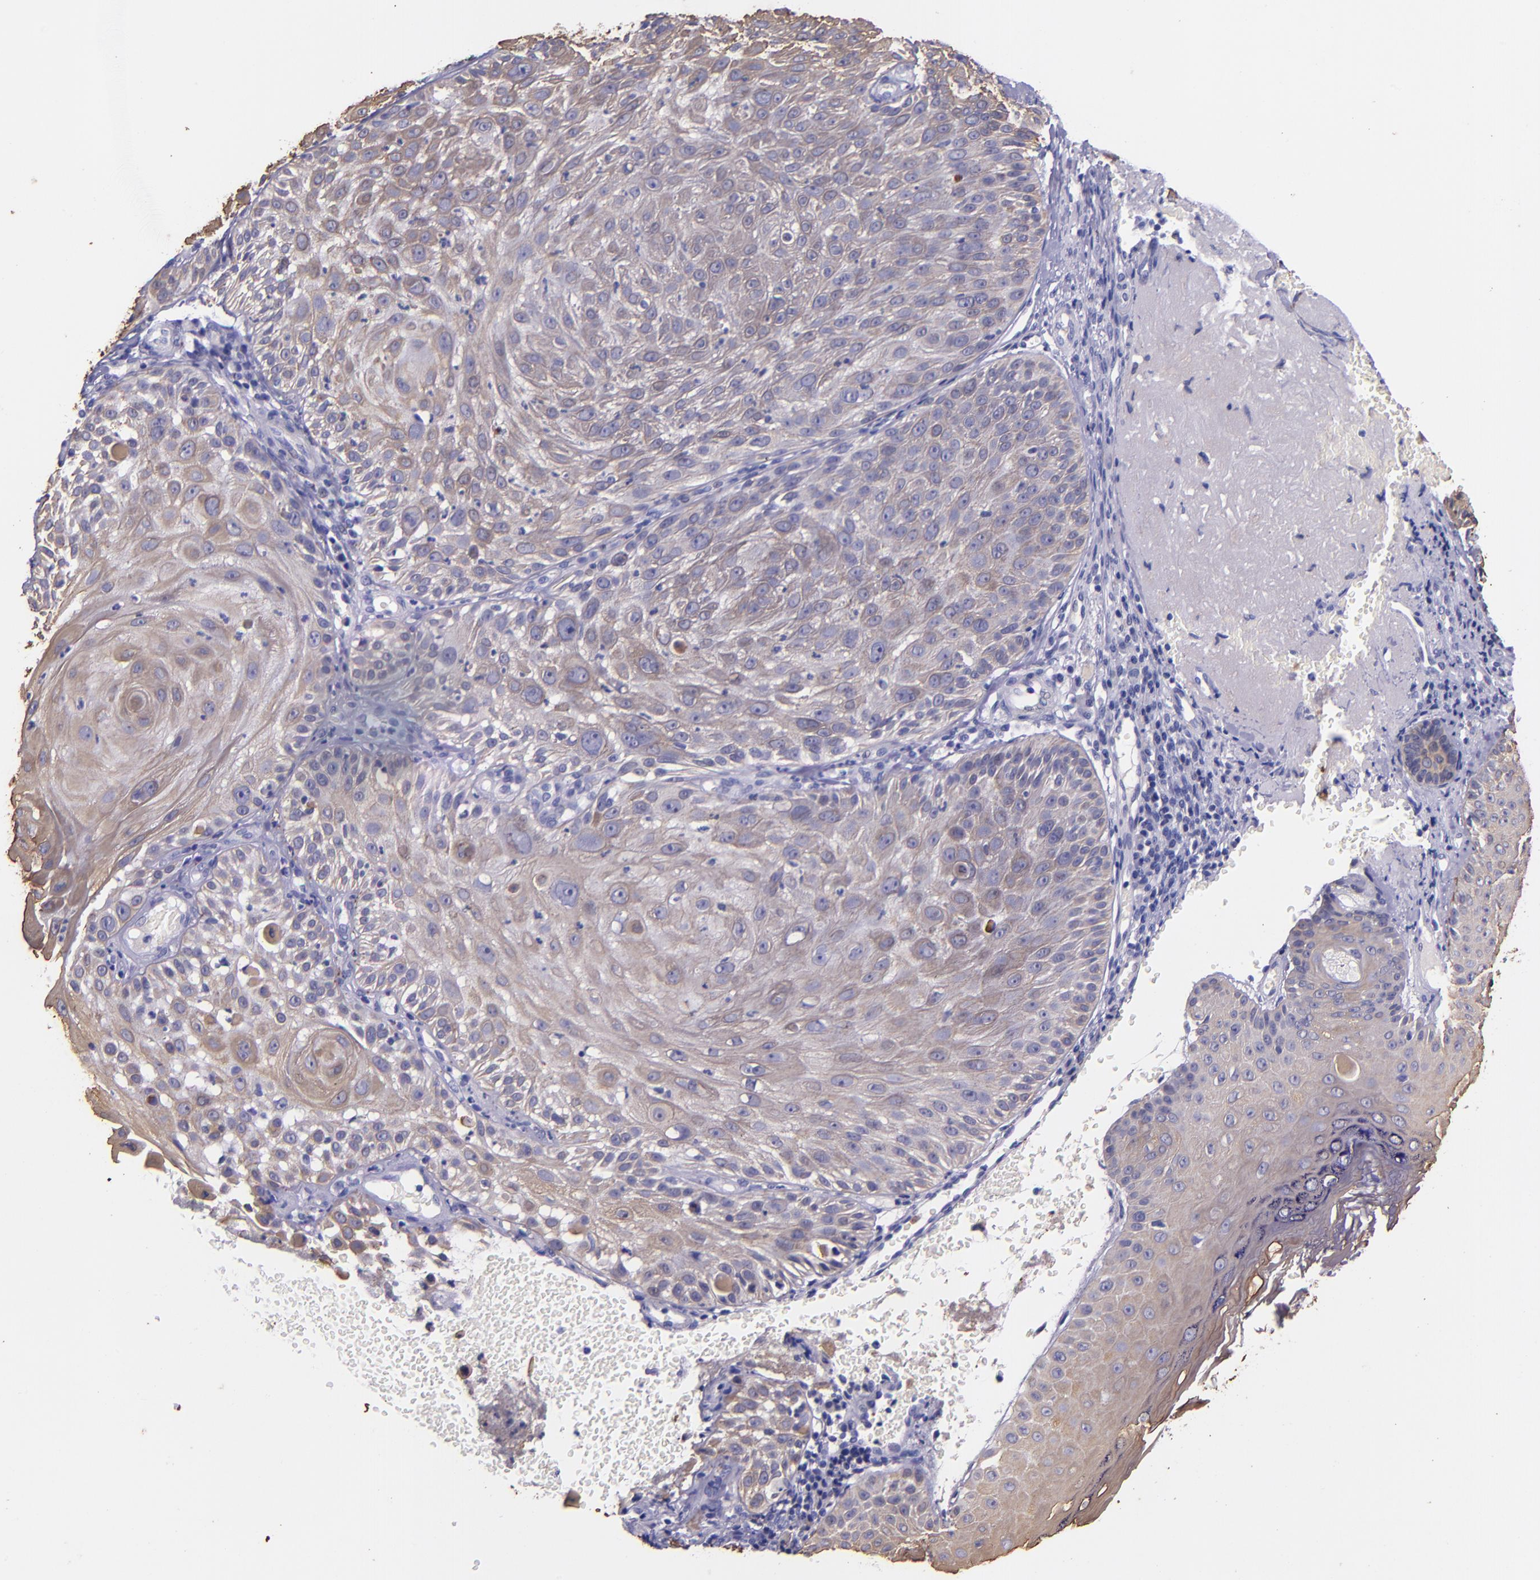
{"staining": {"intensity": "weak", "quantity": ">75%", "location": "cytoplasmic/membranous"}, "tissue": "skin cancer", "cell_type": "Tumor cells", "image_type": "cancer", "snomed": [{"axis": "morphology", "description": "Squamous cell carcinoma, NOS"}, {"axis": "topography", "description": "Skin"}], "caption": "Immunohistochemical staining of human squamous cell carcinoma (skin) demonstrates weak cytoplasmic/membranous protein staining in approximately >75% of tumor cells.", "gene": "KRT4", "patient": {"sex": "female", "age": 89}}